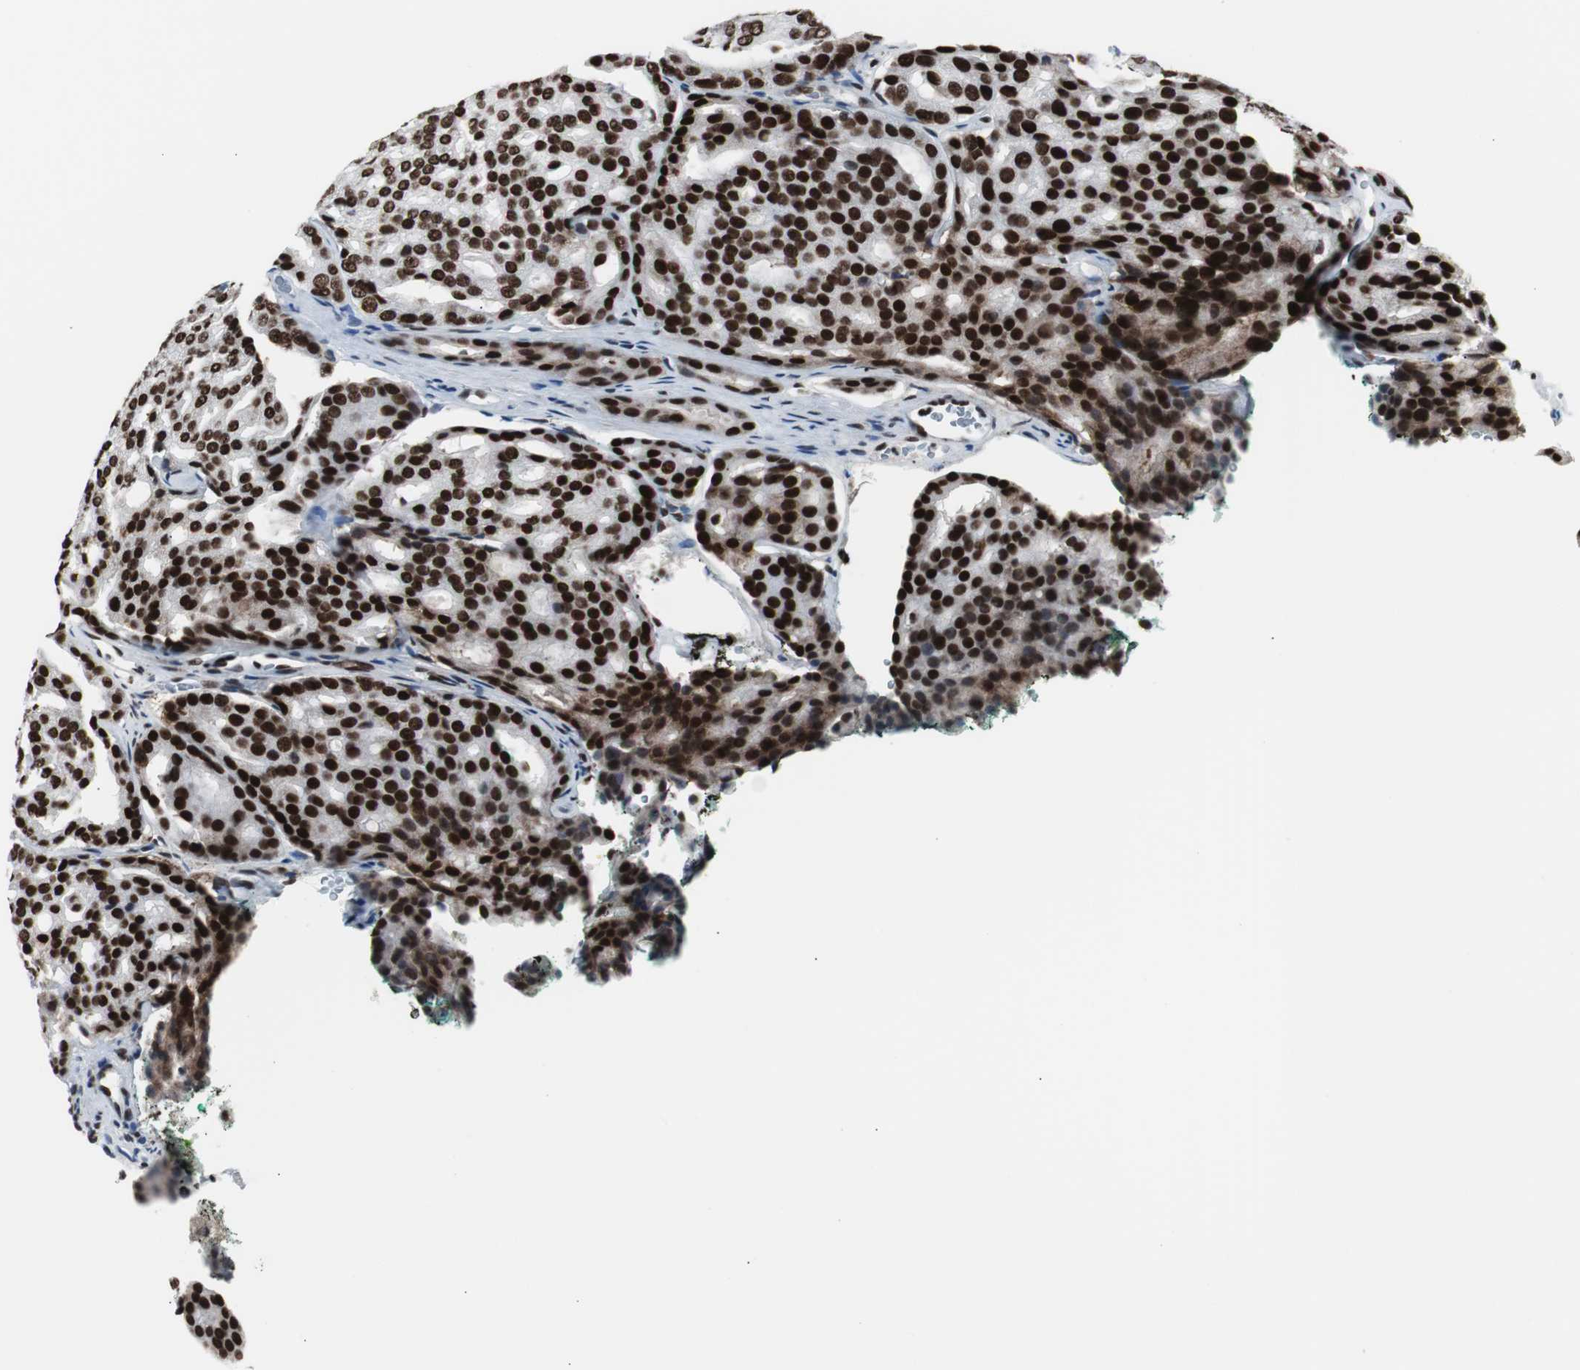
{"staining": {"intensity": "strong", "quantity": ">75%", "location": "nuclear"}, "tissue": "prostate cancer", "cell_type": "Tumor cells", "image_type": "cancer", "snomed": [{"axis": "morphology", "description": "Adenocarcinoma, High grade"}, {"axis": "topography", "description": "Prostate"}], "caption": "Immunohistochemistry (DAB (3,3'-diaminobenzidine)) staining of human prostate cancer (high-grade adenocarcinoma) displays strong nuclear protein staining in about >75% of tumor cells.", "gene": "XRCC1", "patient": {"sex": "male", "age": 64}}